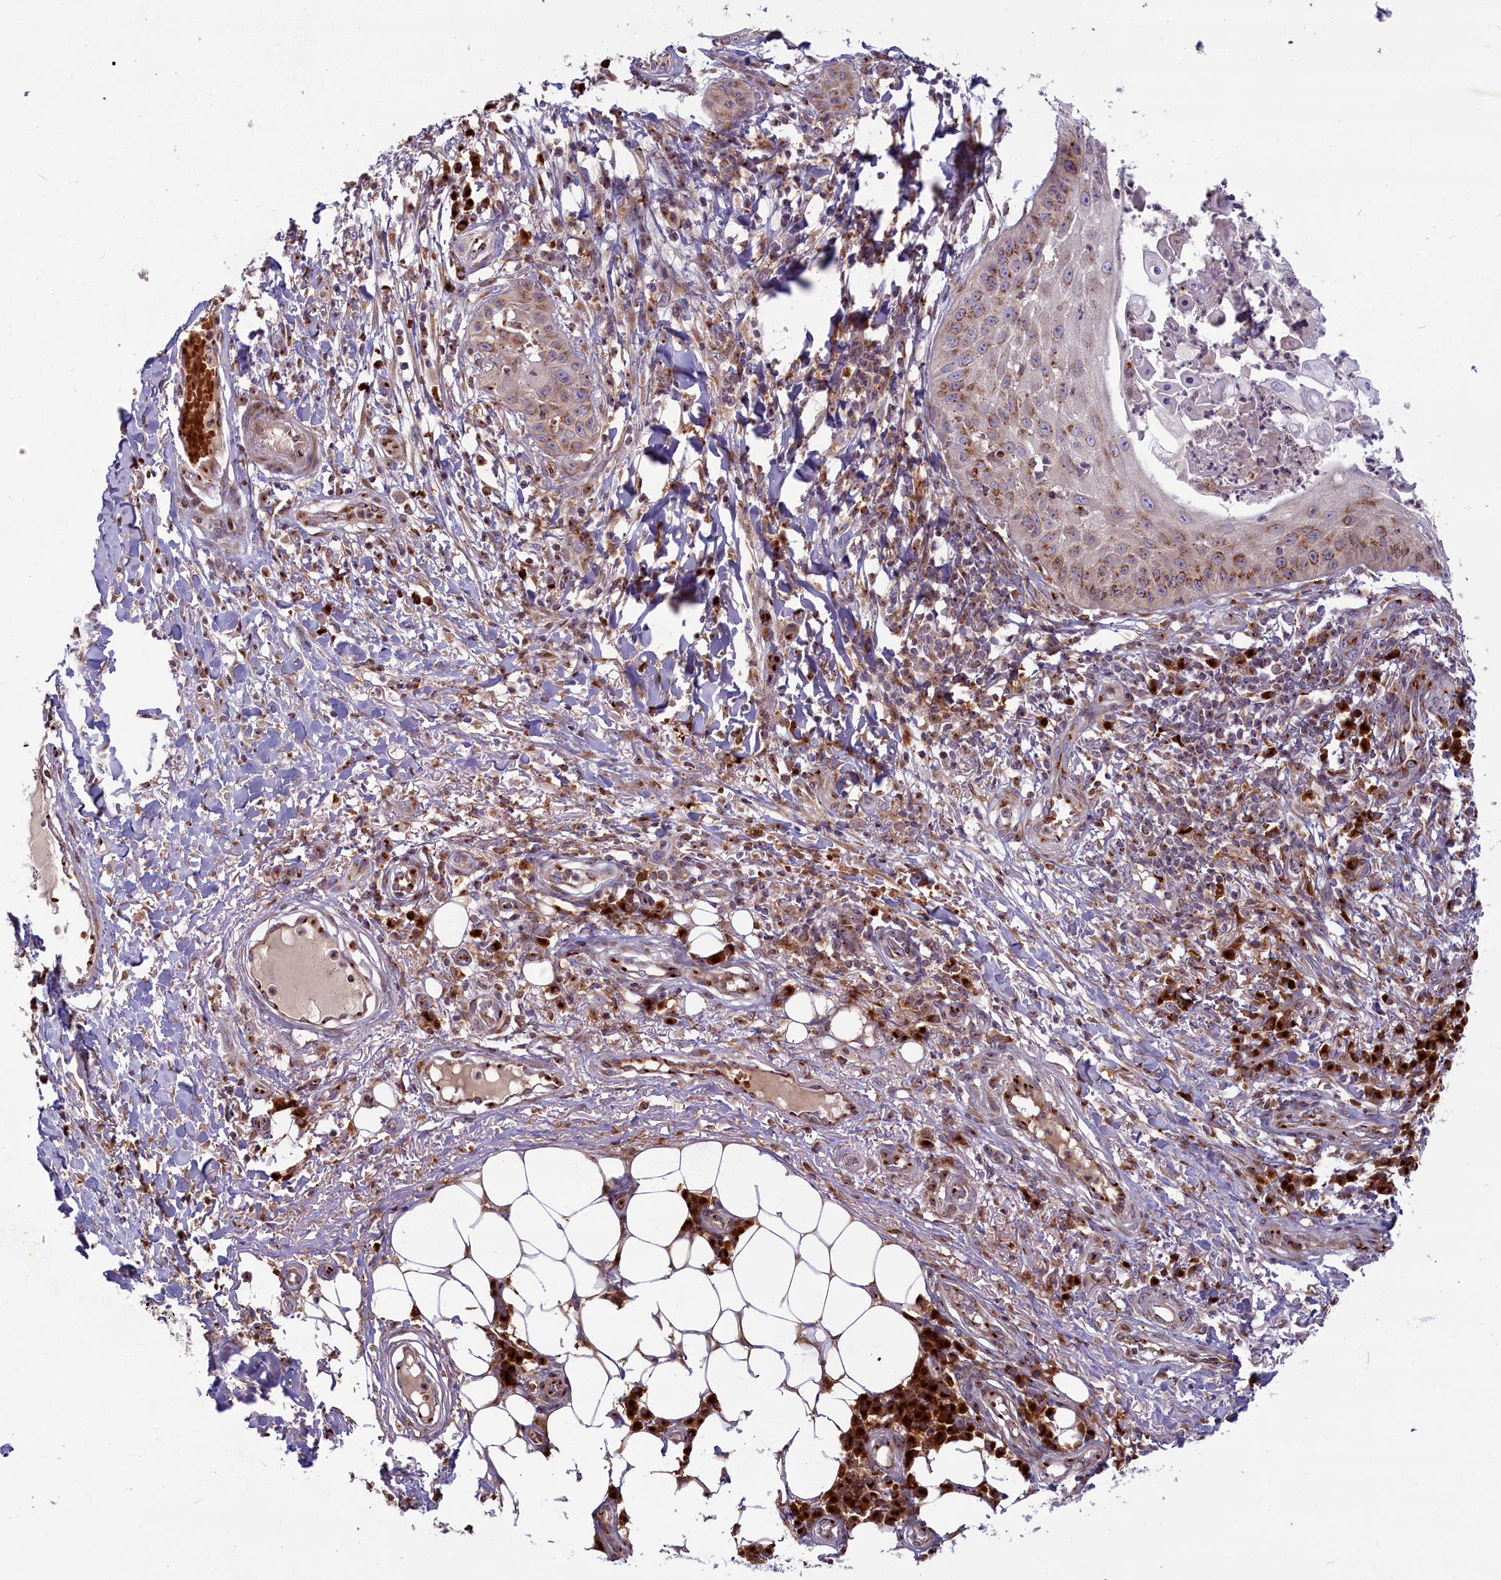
{"staining": {"intensity": "moderate", "quantity": ">75%", "location": "cytoplasmic/membranous"}, "tissue": "skin cancer", "cell_type": "Tumor cells", "image_type": "cancer", "snomed": [{"axis": "morphology", "description": "Squamous cell carcinoma, NOS"}, {"axis": "topography", "description": "Skin"}], "caption": "There is medium levels of moderate cytoplasmic/membranous expression in tumor cells of skin cancer (squamous cell carcinoma), as demonstrated by immunohistochemical staining (brown color).", "gene": "BLVRB", "patient": {"sex": "male", "age": 70}}